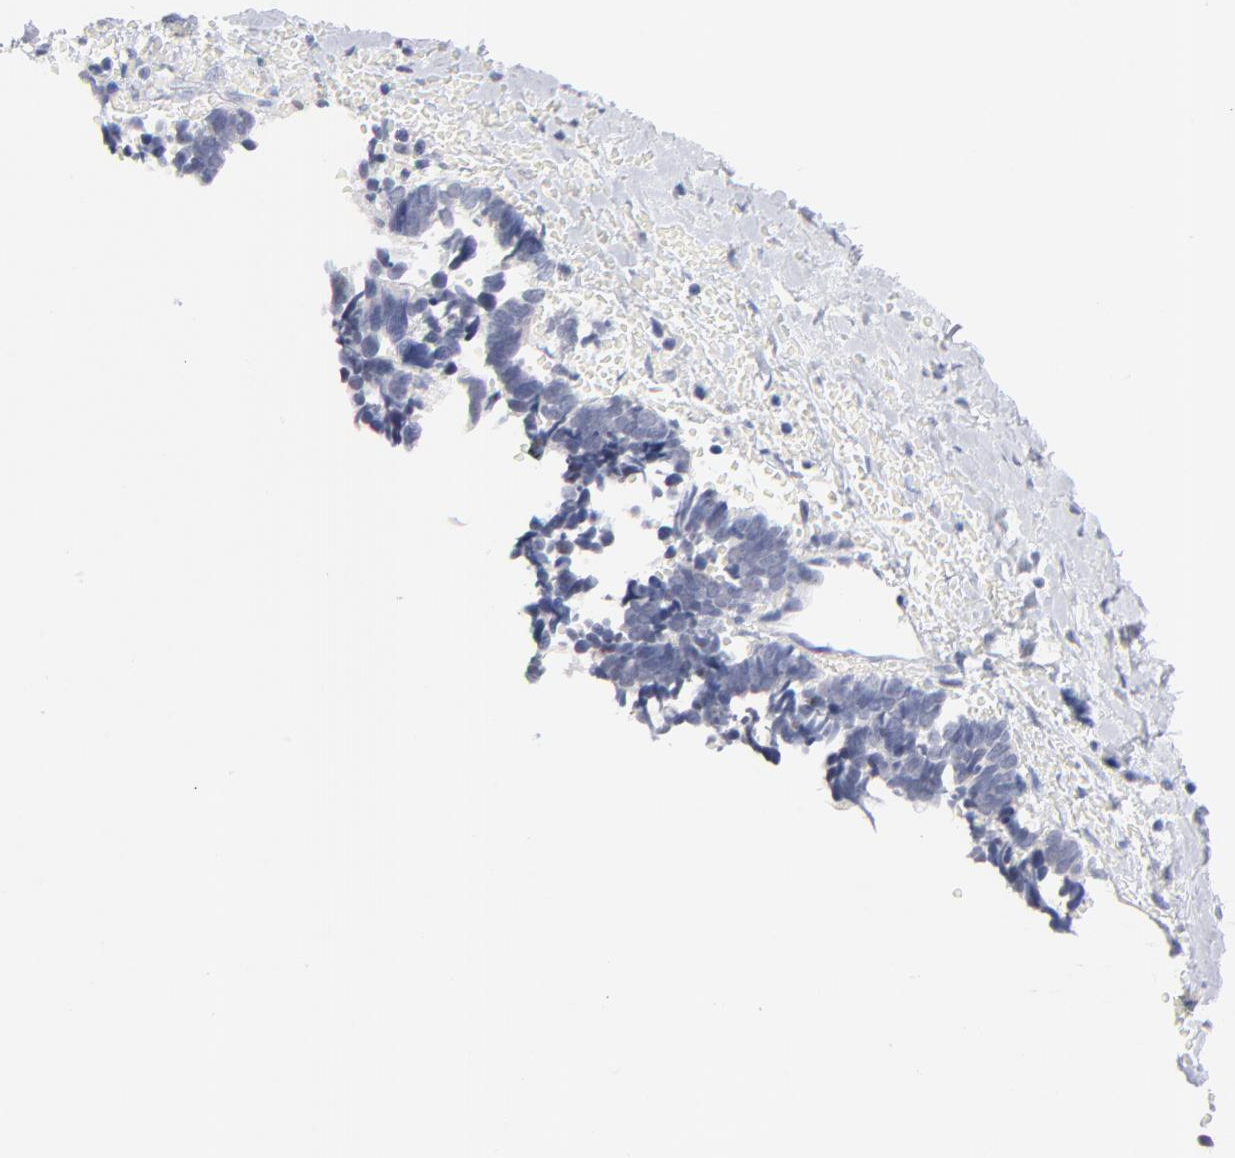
{"staining": {"intensity": "negative", "quantity": "none", "location": "none"}, "tissue": "ovarian cancer", "cell_type": "Tumor cells", "image_type": "cancer", "snomed": [{"axis": "morphology", "description": "Cystadenocarcinoma, serous, NOS"}, {"axis": "topography", "description": "Ovary"}], "caption": "The IHC photomicrograph has no significant staining in tumor cells of ovarian cancer (serous cystadenocarcinoma) tissue. Nuclei are stained in blue.", "gene": "KHNYN", "patient": {"sex": "female", "age": 77}}